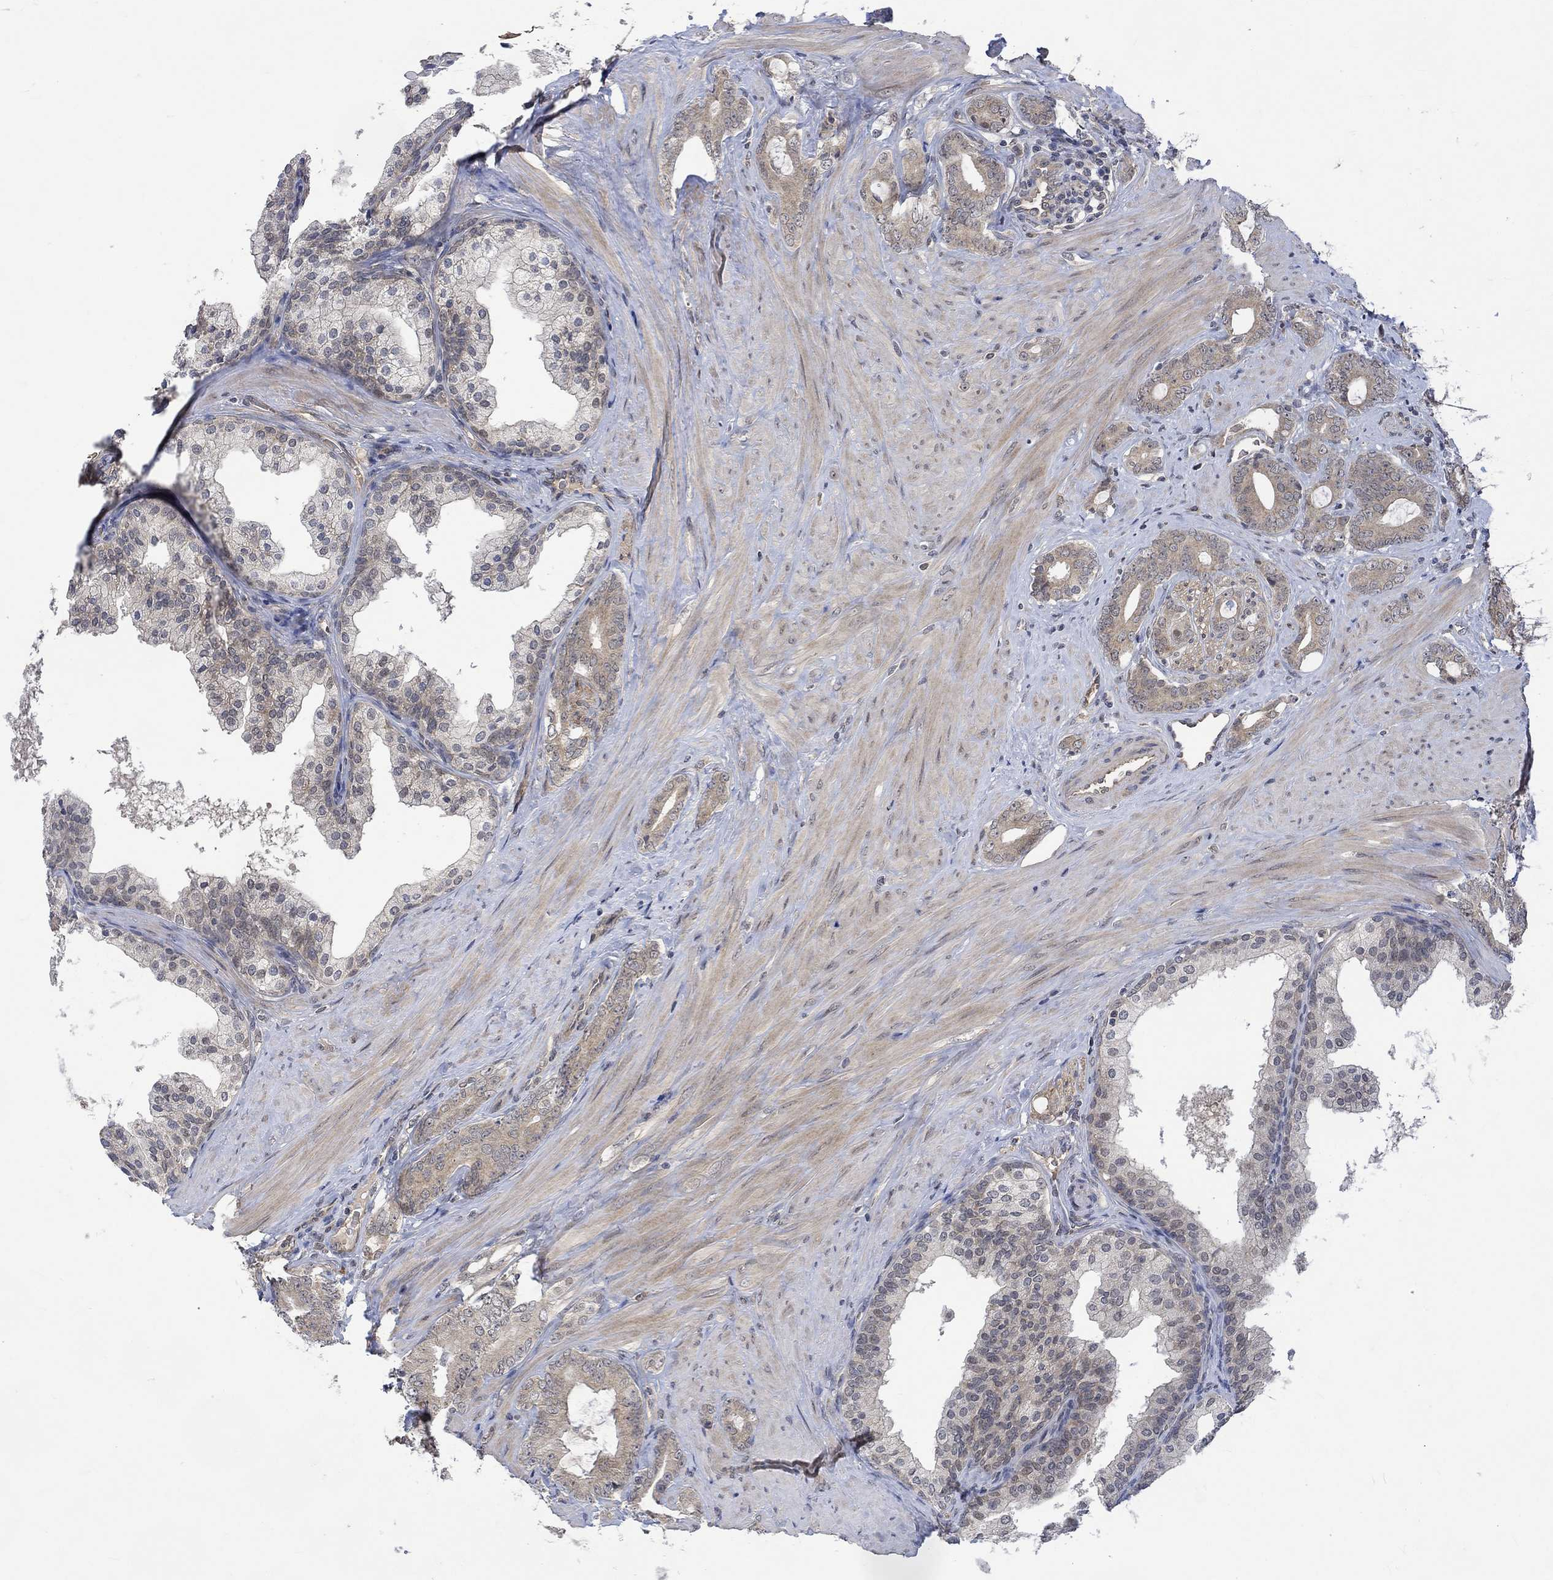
{"staining": {"intensity": "weak", "quantity": ">75%", "location": "cytoplasmic/membranous"}, "tissue": "prostate cancer", "cell_type": "Tumor cells", "image_type": "cancer", "snomed": [{"axis": "morphology", "description": "Adenocarcinoma, NOS"}, {"axis": "topography", "description": "Prostate"}], "caption": "This is a histology image of IHC staining of prostate cancer (adenocarcinoma), which shows weak positivity in the cytoplasmic/membranous of tumor cells.", "gene": "GRIN2D", "patient": {"sex": "male", "age": 55}}